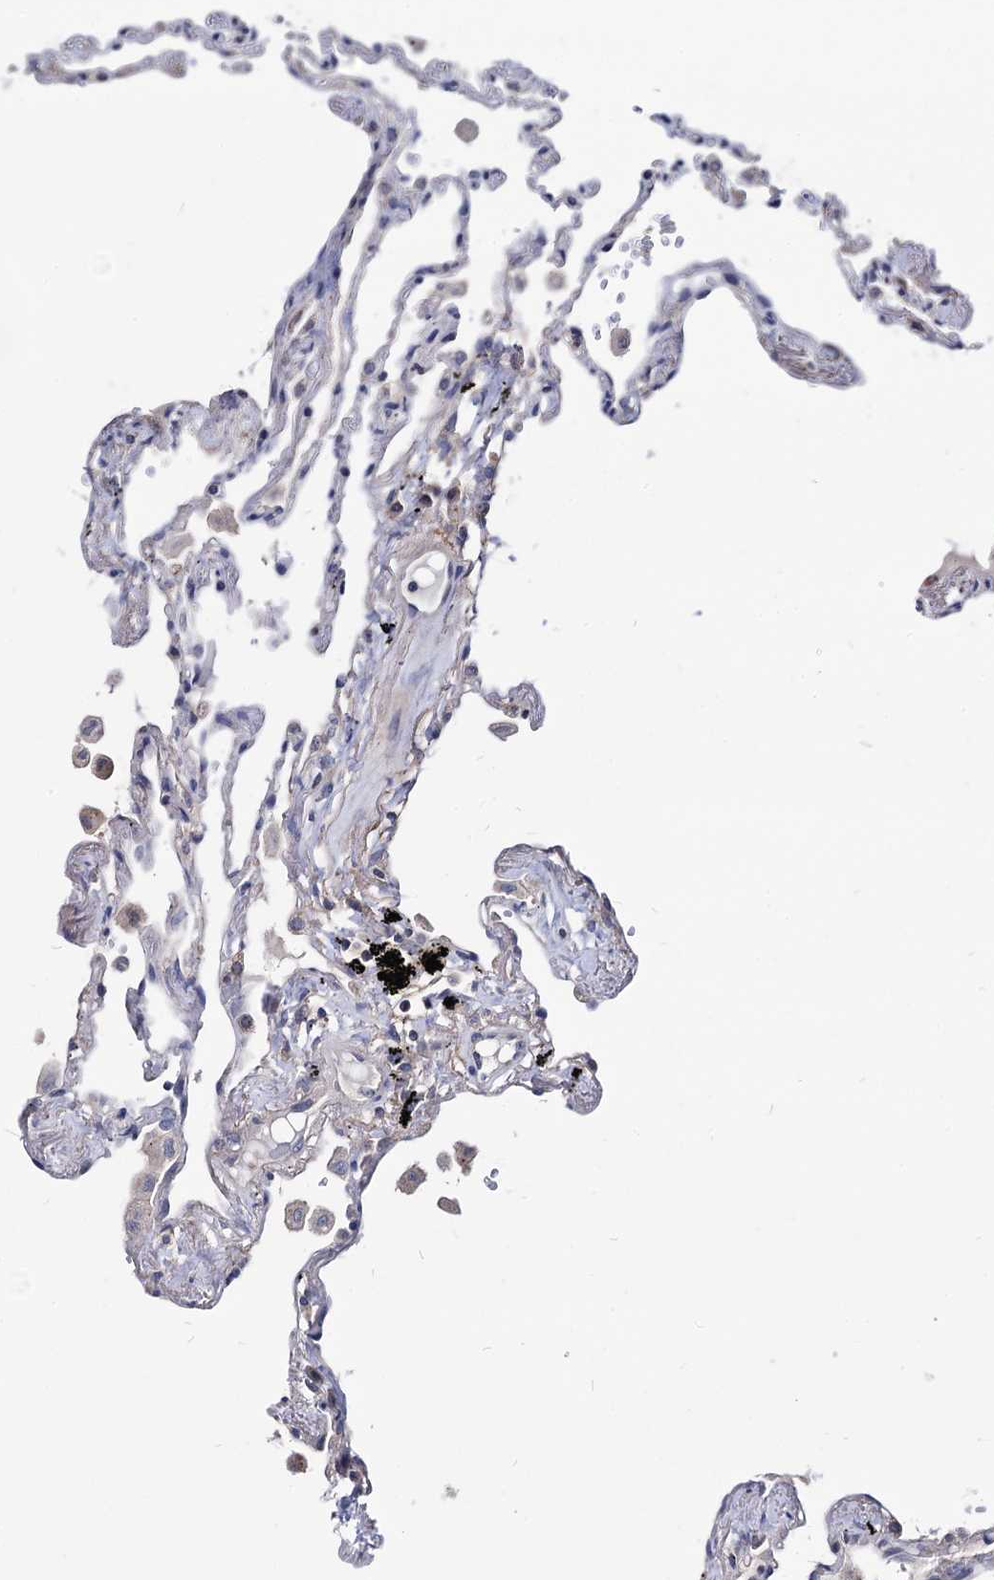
{"staining": {"intensity": "moderate", "quantity": "<25%", "location": "cytoplasmic/membranous"}, "tissue": "lung", "cell_type": "Alveolar cells", "image_type": "normal", "snomed": [{"axis": "morphology", "description": "Normal tissue, NOS"}, {"axis": "topography", "description": "Lung"}], "caption": "Immunohistochemical staining of unremarkable lung shows moderate cytoplasmic/membranous protein staining in approximately <25% of alveolar cells. (DAB (3,3'-diaminobenzidine) IHC with brightfield microscopy, high magnification).", "gene": "ESD", "patient": {"sex": "female", "age": 67}}